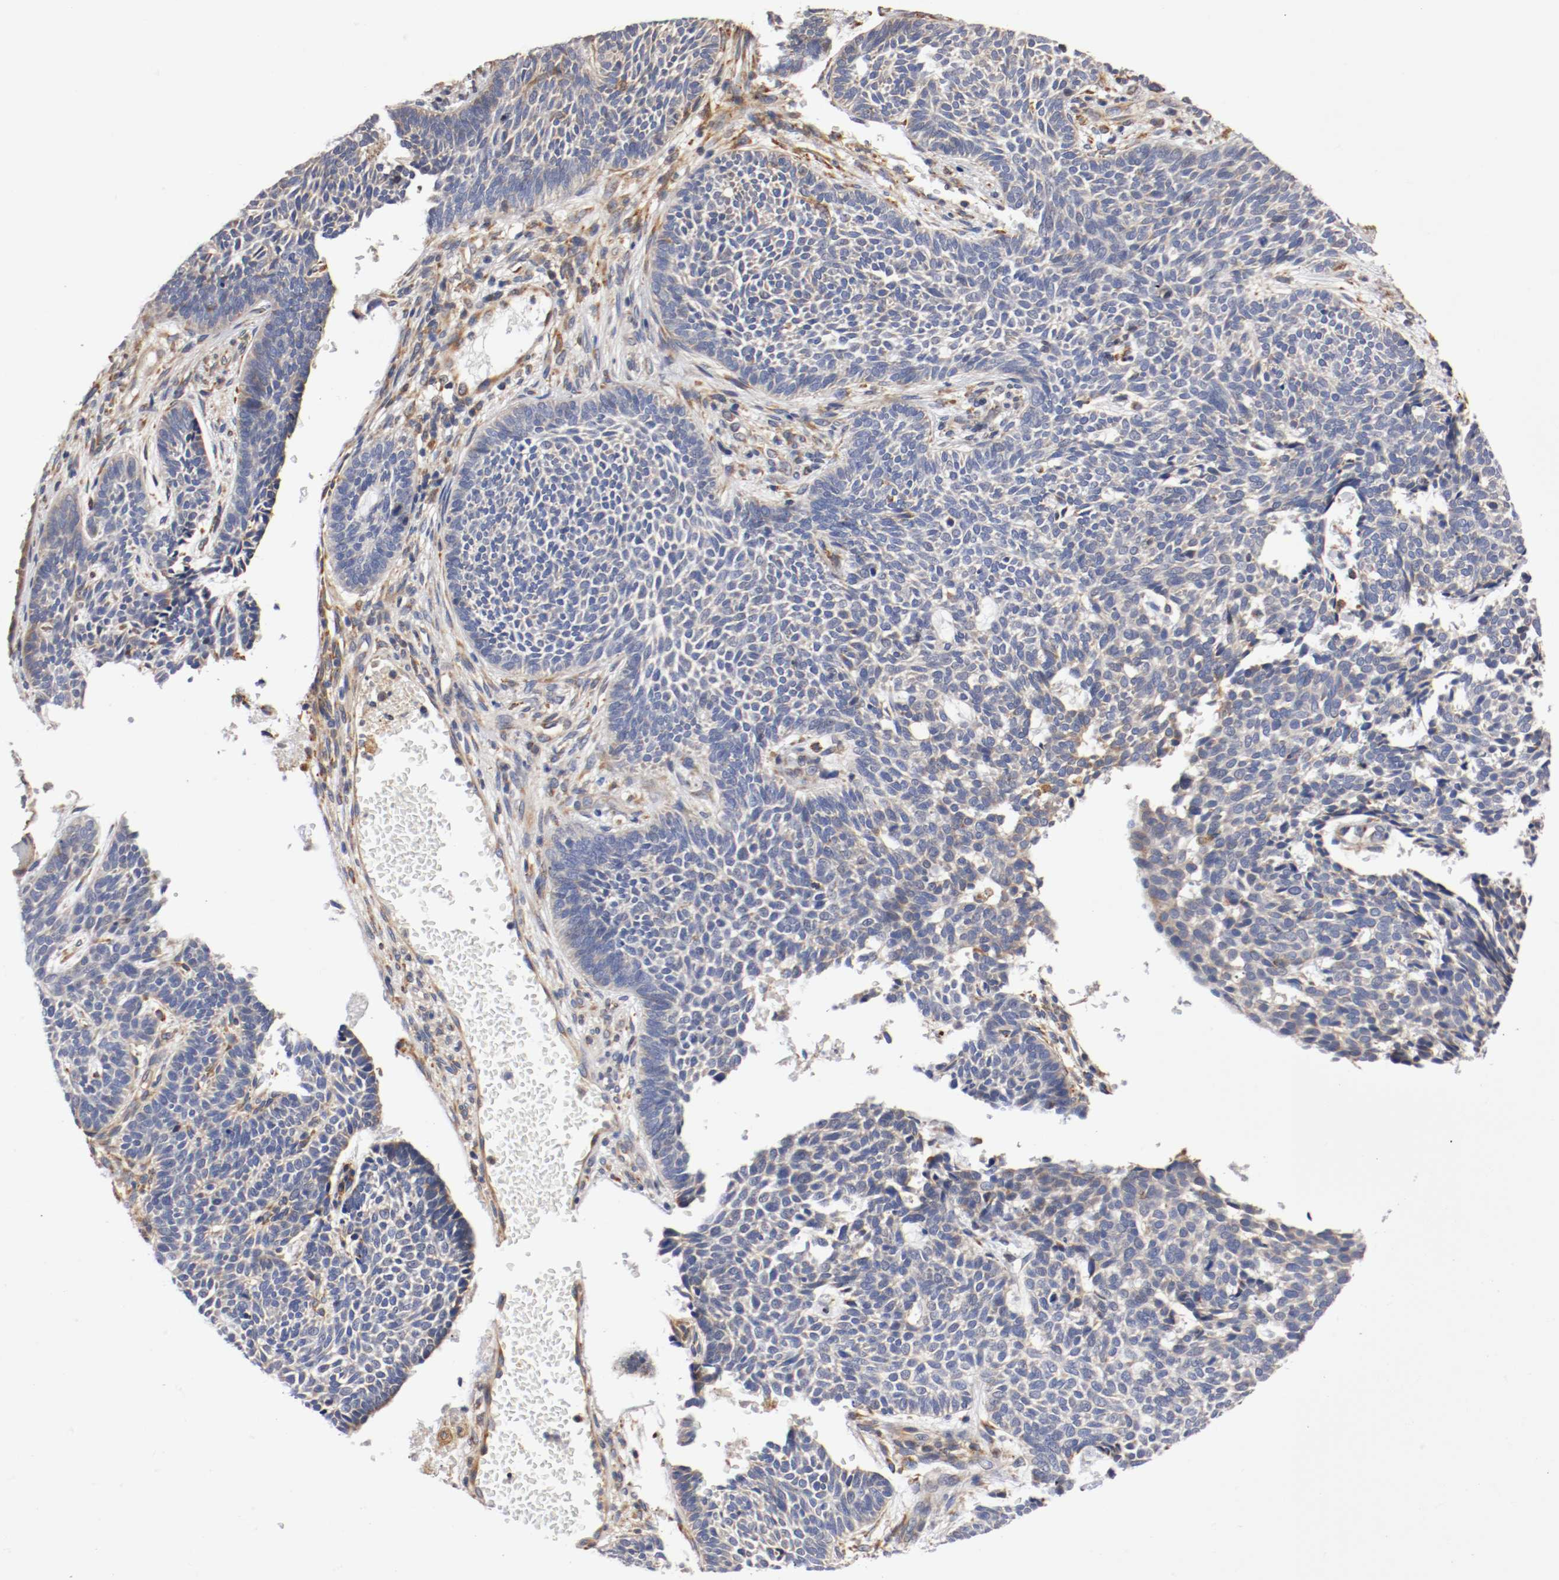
{"staining": {"intensity": "negative", "quantity": "none", "location": "none"}, "tissue": "skin cancer", "cell_type": "Tumor cells", "image_type": "cancer", "snomed": [{"axis": "morphology", "description": "Normal tissue, NOS"}, {"axis": "morphology", "description": "Basal cell carcinoma"}, {"axis": "topography", "description": "Skin"}], "caption": "Human skin basal cell carcinoma stained for a protein using IHC displays no expression in tumor cells.", "gene": "TNFSF13", "patient": {"sex": "male", "age": 87}}